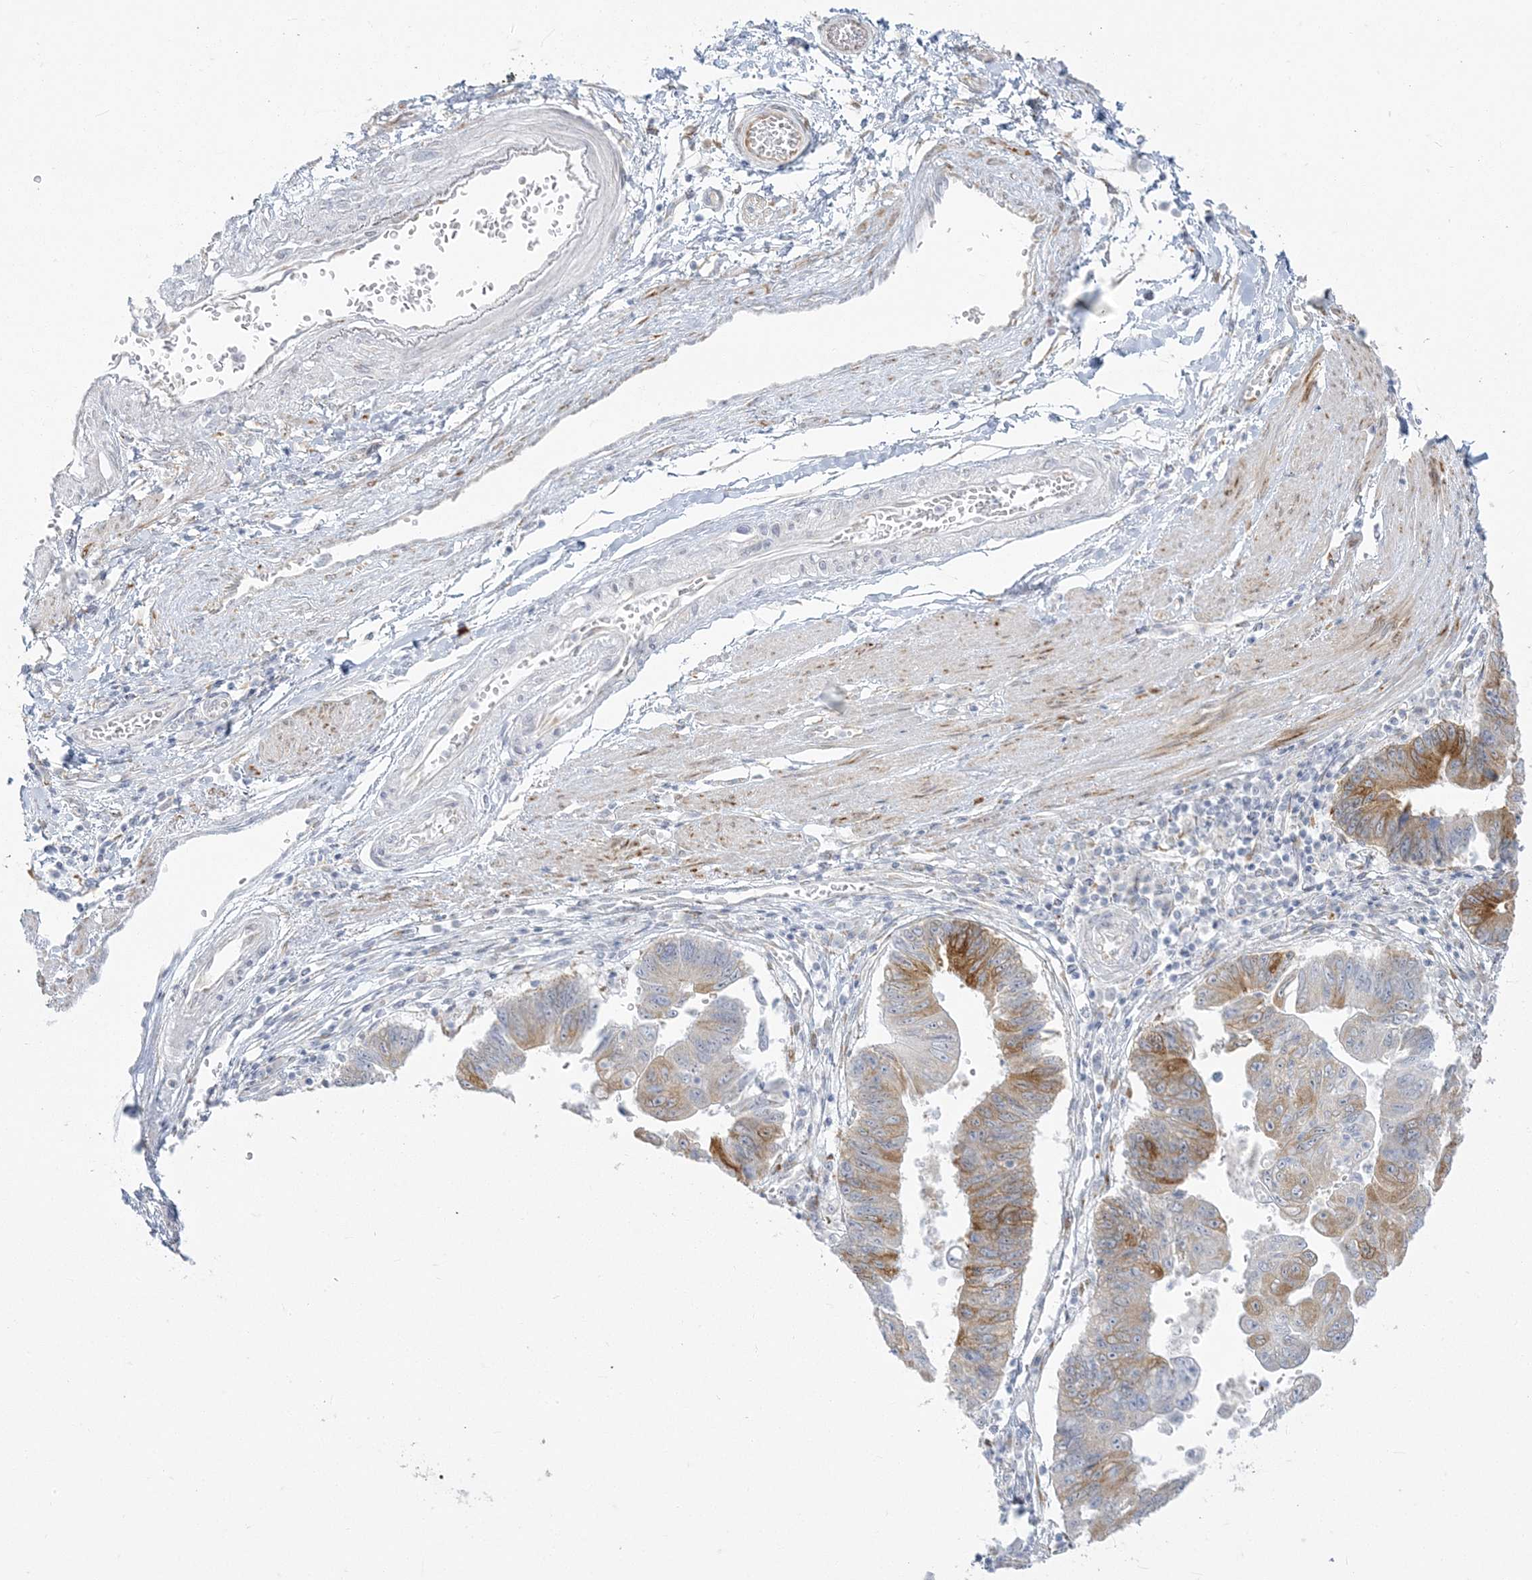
{"staining": {"intensity": "moderate", "quantity": "25%-75%", "location": "cytoplasmic/membranous"}, "tissue": "stomach cancer", "cell_type": "Tumor cells", "image_type": "cancer", "snomed": [{"axis": "morphology", "description": "Adenocarcinoma, NOS"}, {"axis": "topography", "description": "Stomach"}], "caption": "Immunohistochemistry (IHC) micrograph of neoplastic tissue: human adenocarcinoma (stomach) stained using immunohistochemistry reveals medium levels of moderate protein expression localized specifically in the cytoplasmic/membranous of tumor cells, appearing as a cytoplasmic/membranous brown color.", "gene": "ZC3H6", "patient": {"sex": "male", "age": 59}}